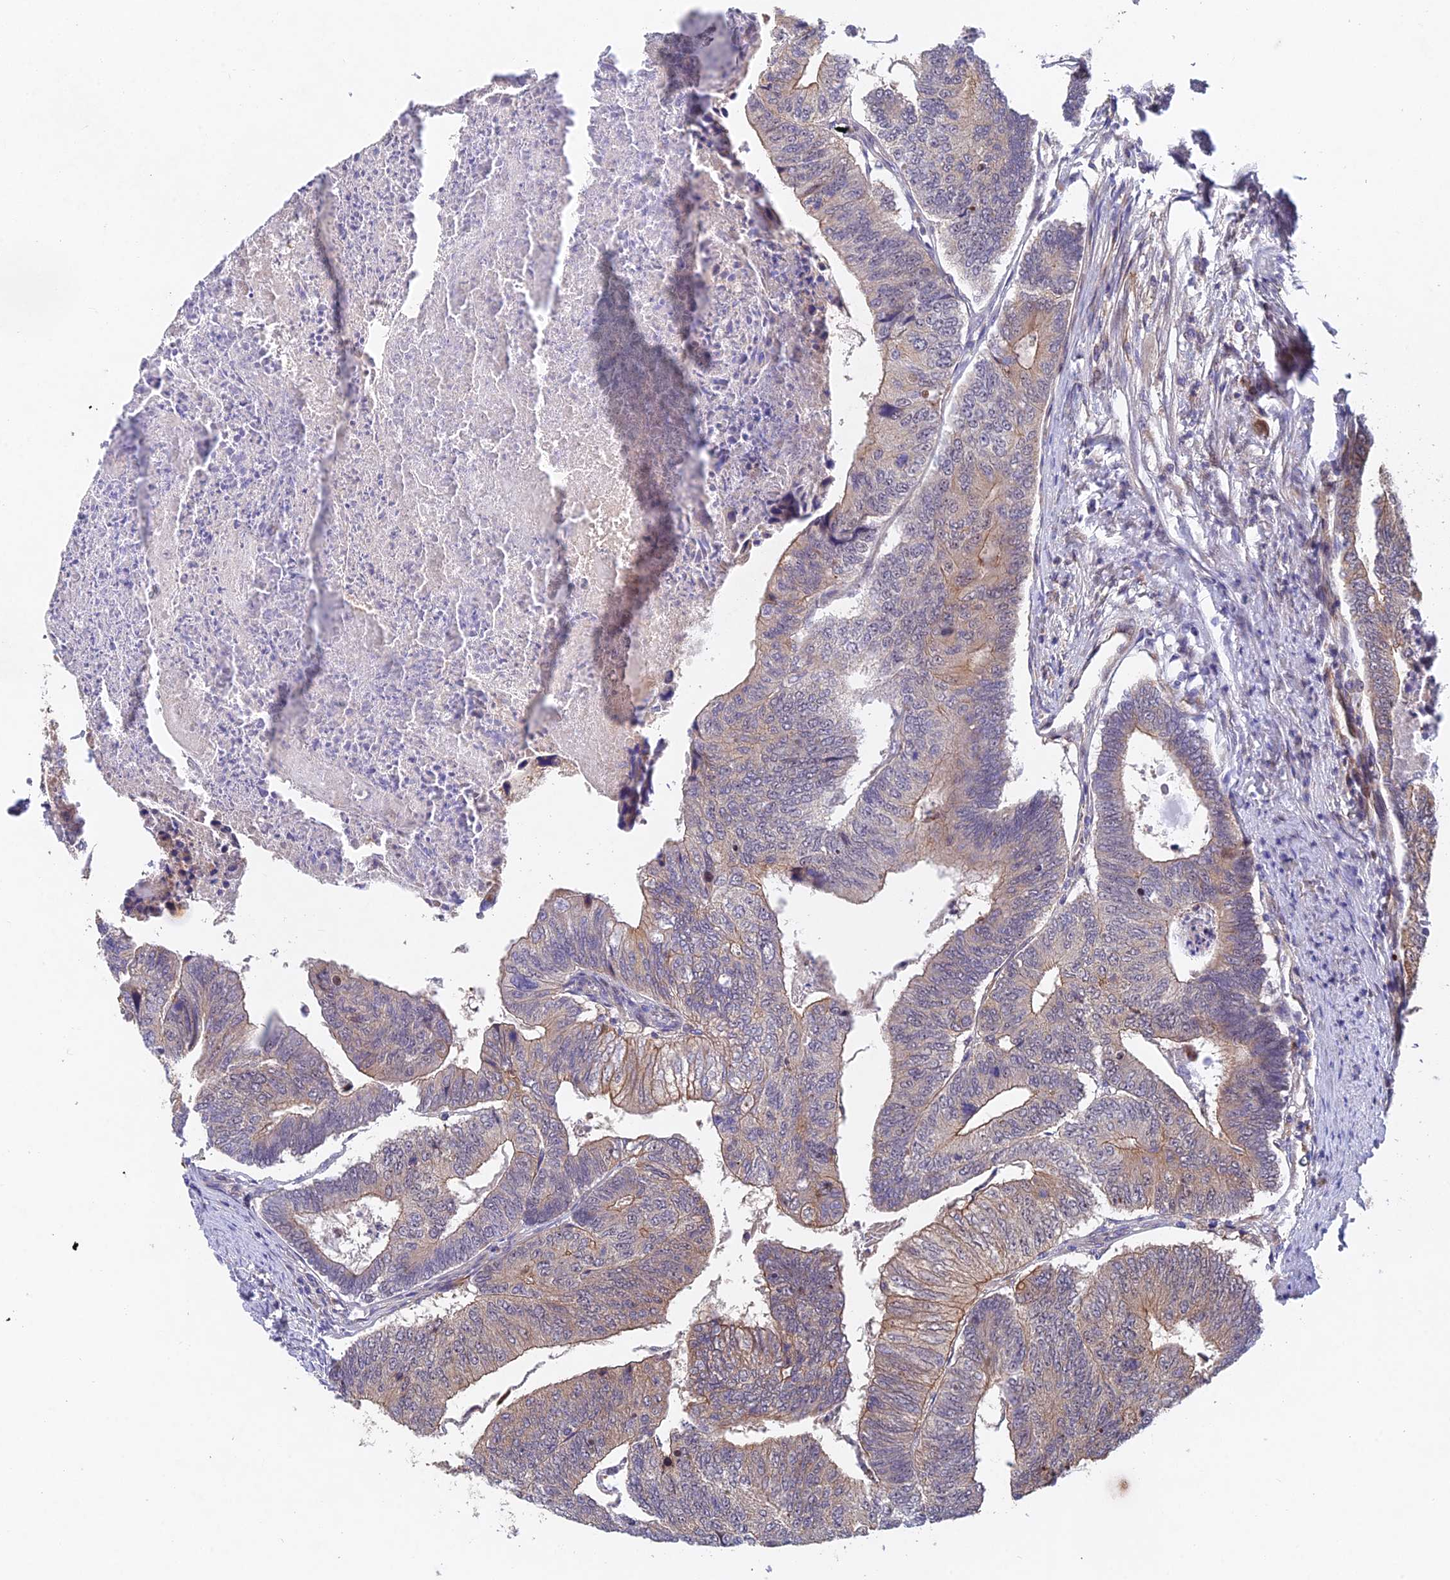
{"staining": {"intensity": "moderate", "quantity": "25%-75%", "location": "cytoplasmic/membranous"}, "tissue": "colorectal cancer", "cell_type": "Tumor cells", "image_type": "cancer", "snomed": [{"axis": "morphology", "description": "Adenocarcinoma, NOS"}, {"axis": "topography", "description": "Colon"}], "caption": "A high-resolution photomicrograph shows IHC staining of colorectal cancer, which demonstrates moderate cytoplasmic/membranous expression in about 25%-75% of tumor cells. The protein of interest is stained brown, and the nuclei are stained in blue (DAB (3,3'-diaminobenzidine) IHC with brightfield microscopy, high magnification).", "gene": "NSMCE1", "patient": {"sex": "female", "age": 67}}